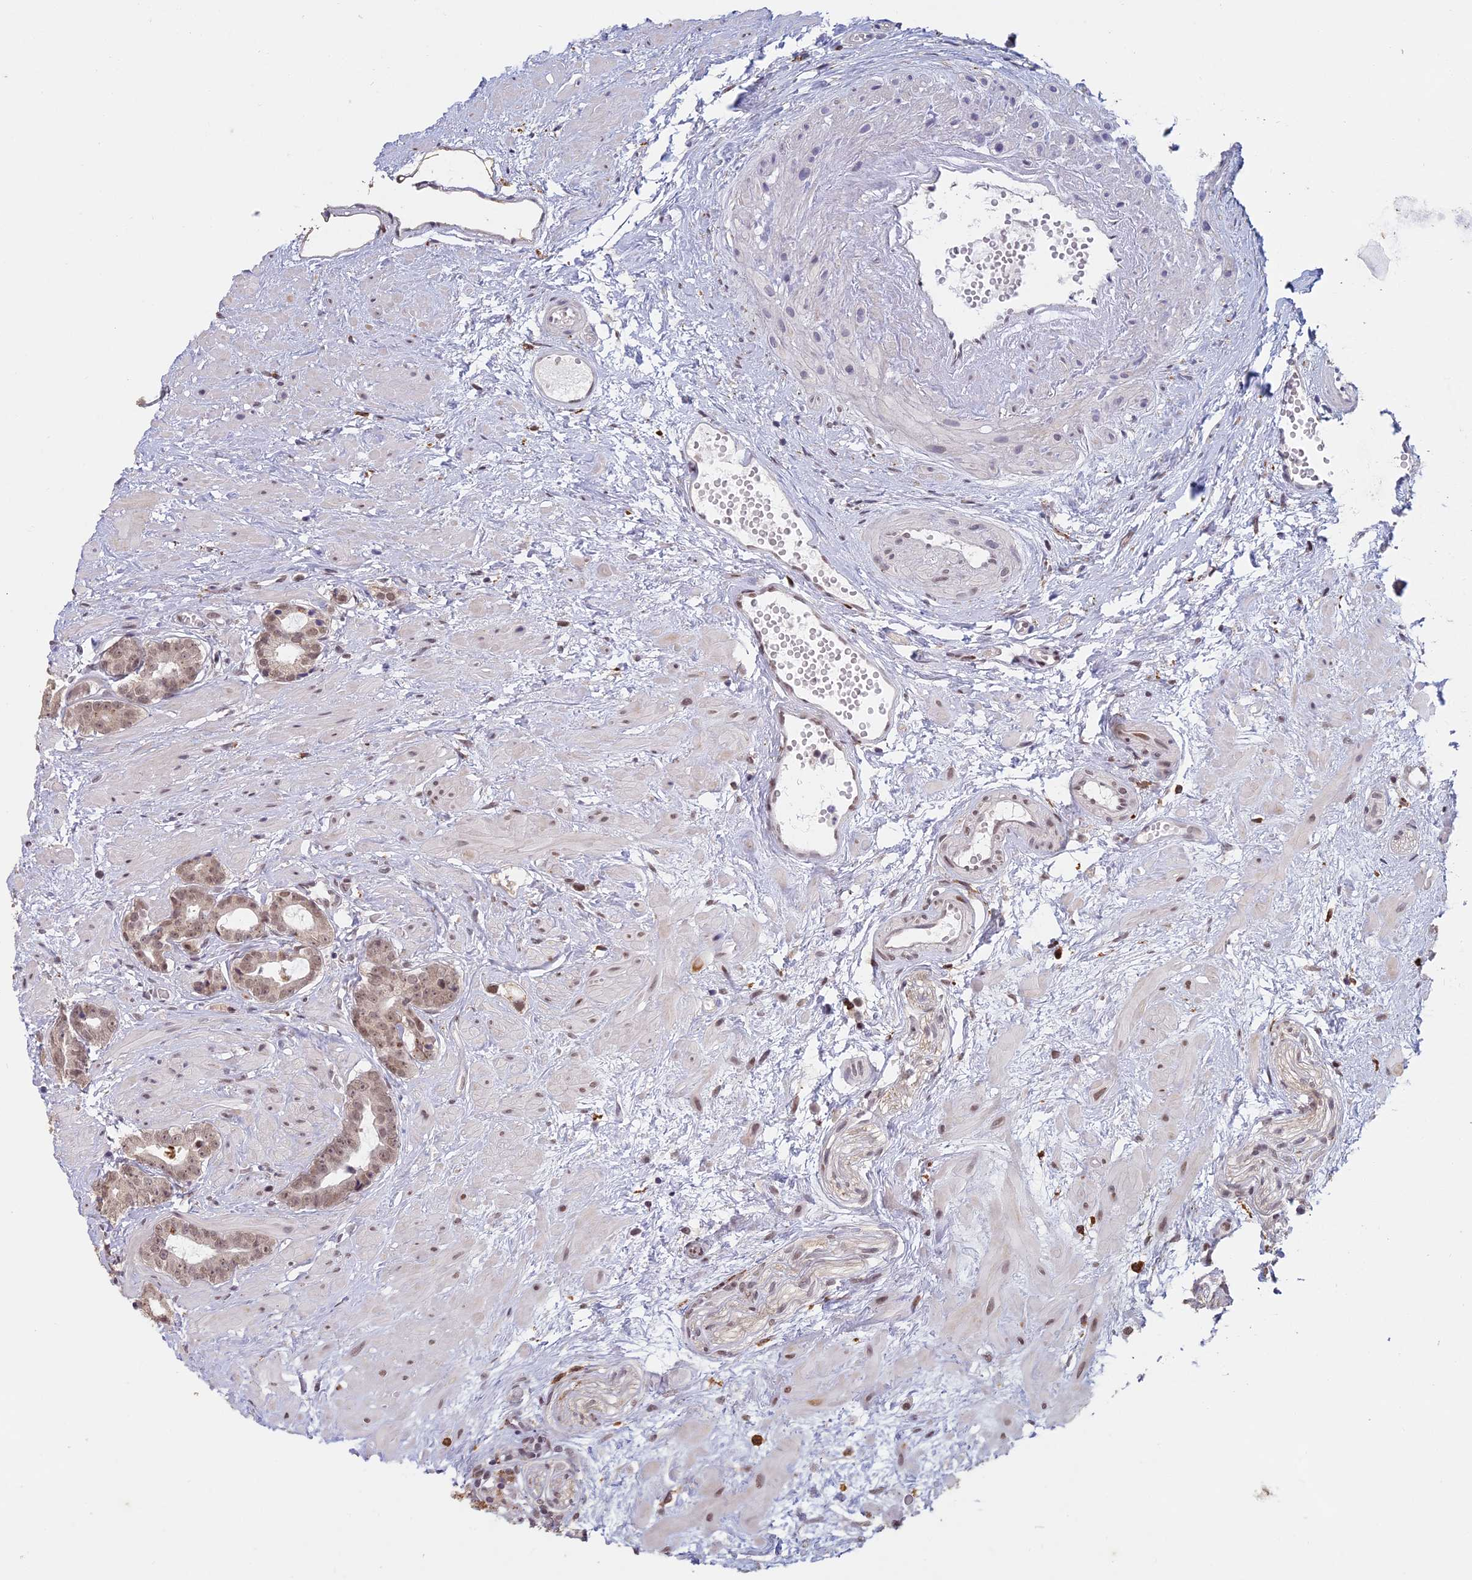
{"staining": {"intensity": "moderate", "quantity": ">75%", "location": "nuclear"}, "tissue": "prostate cancer", "cell_type": "Tumor cells", "image_type": "cancer", "snomed": [{"axis": "morphology", "description": "Adenocarcinoma, Low grade"}, {"axis": "topography", "description": "Prostate"}], "caption": "IHC photomicrograph of neoplastic tissue: prostate low-grade adenocarcinoma stained using IHC reveals medium levels of moderate protein expression localized specifically in the nuclear of tumor cells, appearing as a nuclear brown color.", "gene": "ABHD17A", "patient": {"sex": "male", "age": 64}}